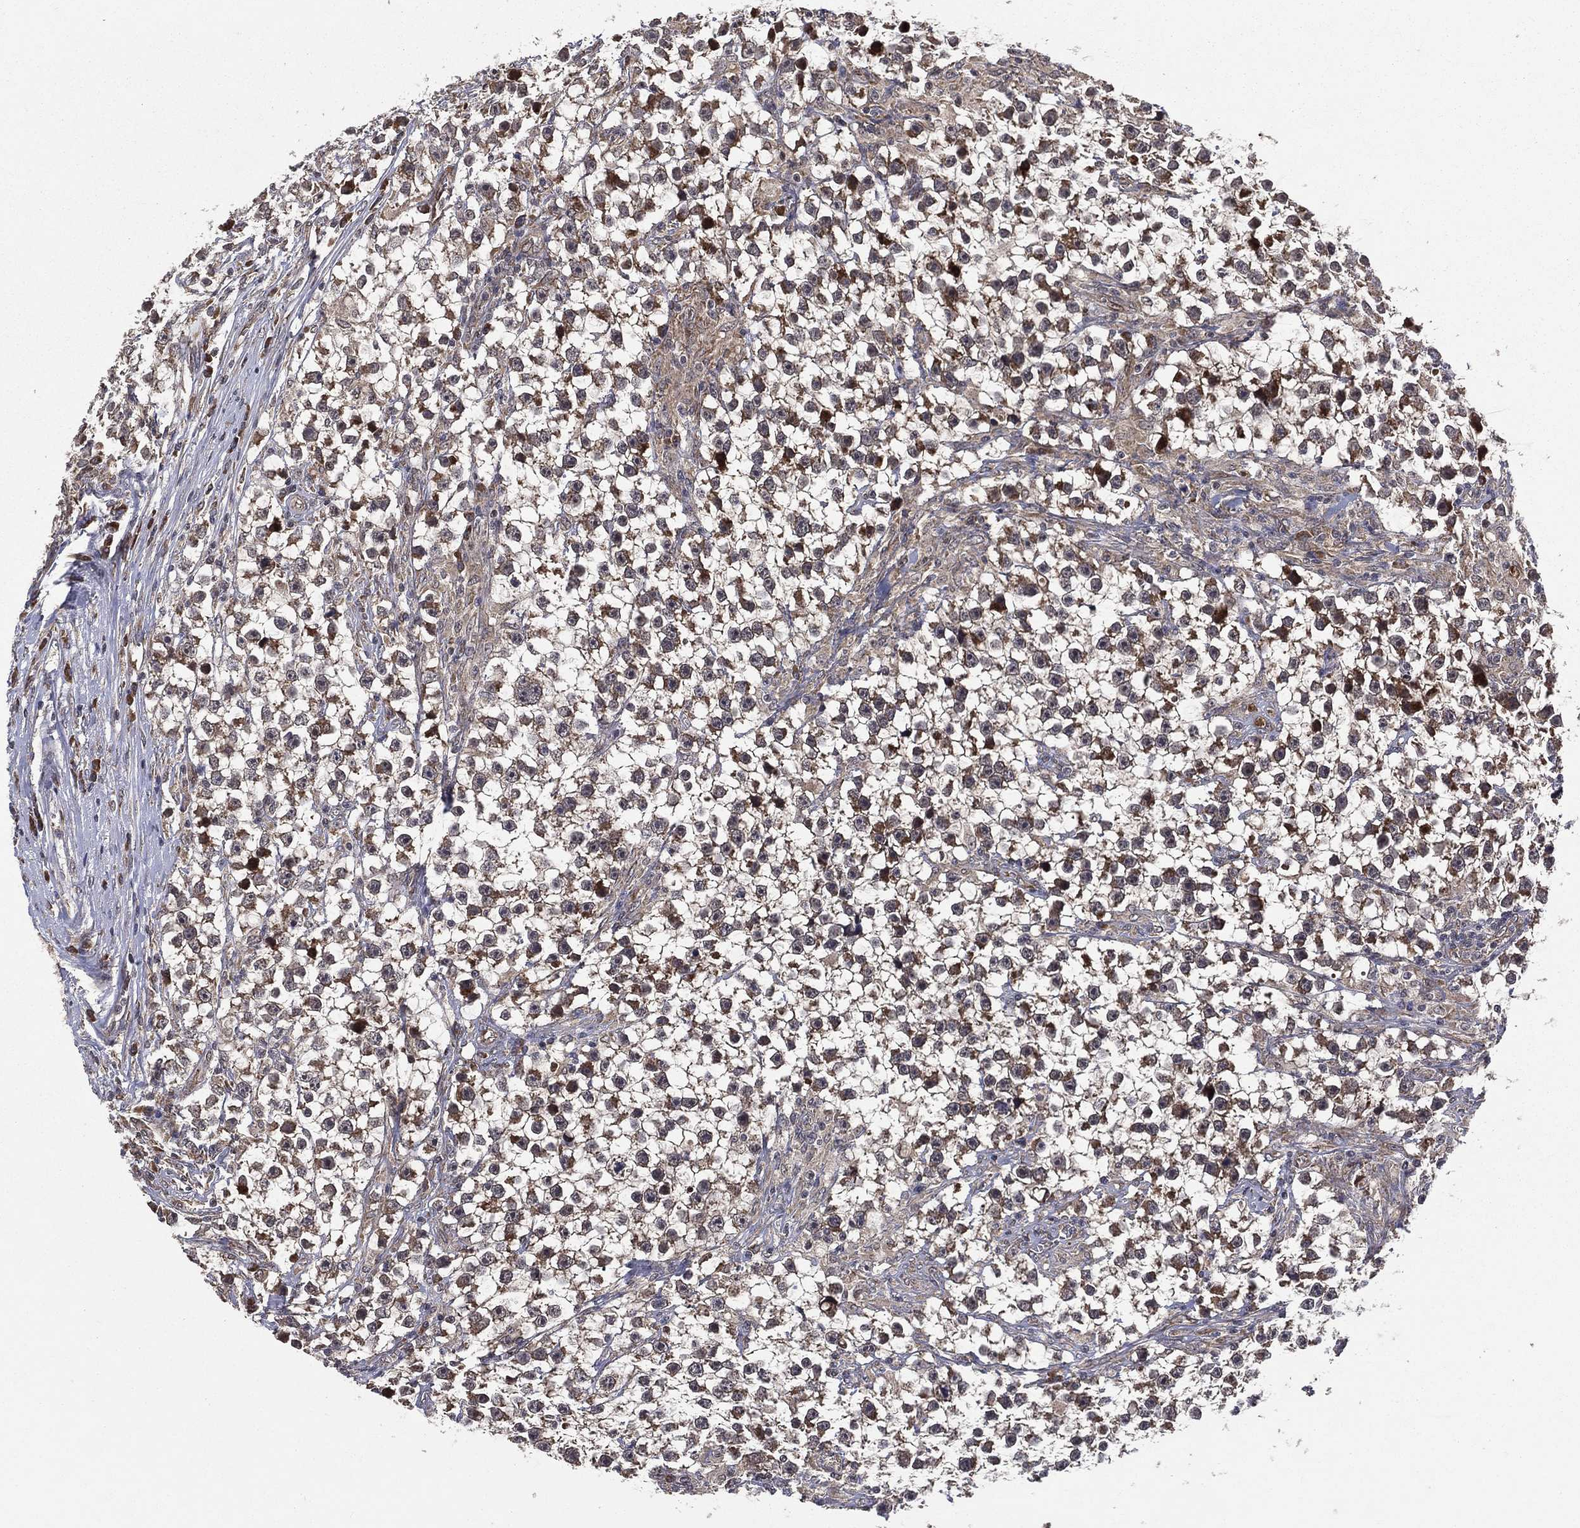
{"staining": {"intensity": "strong", "quantity": "<25%", "location": "cytoplasmic/membranous,nuclear"}, "tissue": "testis cancer", "cell_type": "Tumor cells", "image_type": "cancer", "snomed": [{"axis": "morphology", "description": "Seminoma, NOS"}, {"axis": "topography", "description": "Testis"}], "caption": "Protein analysis of testis cancer tissue demonstrates strong cytoplasmic/membranous and nuclear expression in about <25% of tumor cells. The protein of interest is stained brown, and the nuclei are stained in blue (DAB (3,3'-diaminobenzidine) IHC with brightfield microscopy, high magnification).", "gene": "RAB11FIP4", "patient": {"sex": "male", "age": 59}}